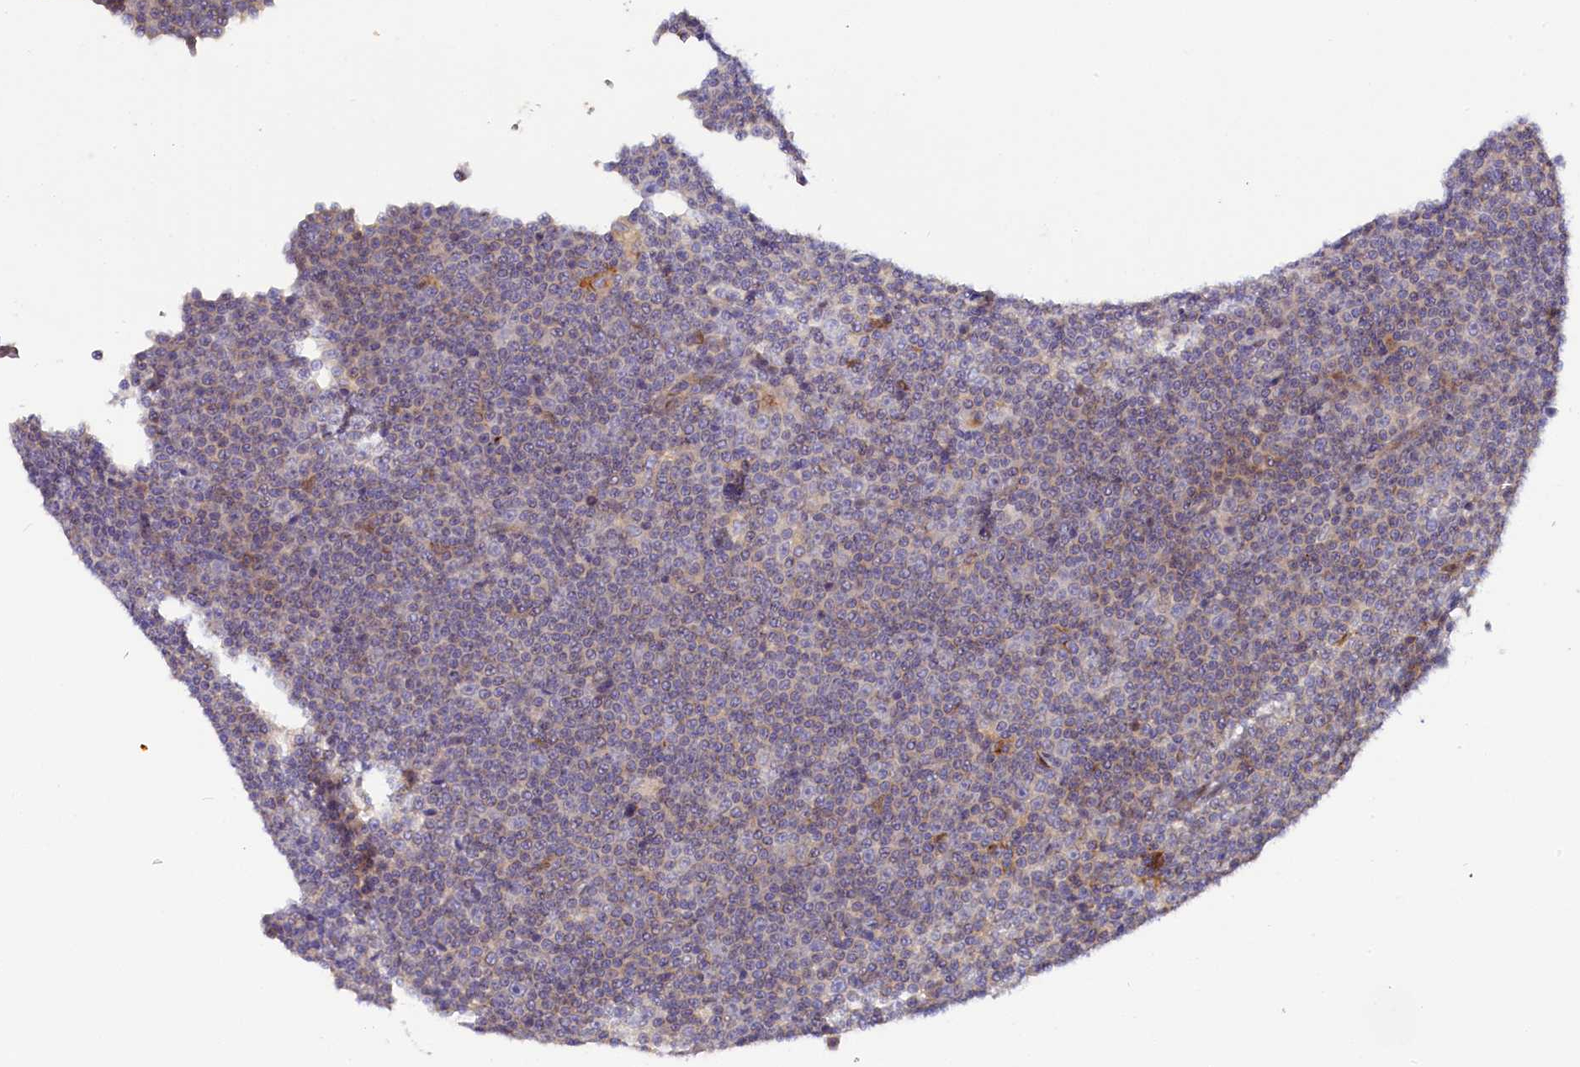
{"staining": {"intensity": "negative", "quantity": "none", "location": "none"}, "tissue": "lymphoma", "cell_type": "Tumor cells", "image_type": "cancer", "snomed": [{"axis": "morphology", "description": "Malignant lymphoma, non-Hodgkin's type, Low grade"}, {"axis": "topography", "description": "Lymph node"}], "caption": "Tumor cells show no significant expression in lymphoma.", "gene": "KATNB1", "patient": {"sex": "female", "age": 67}}